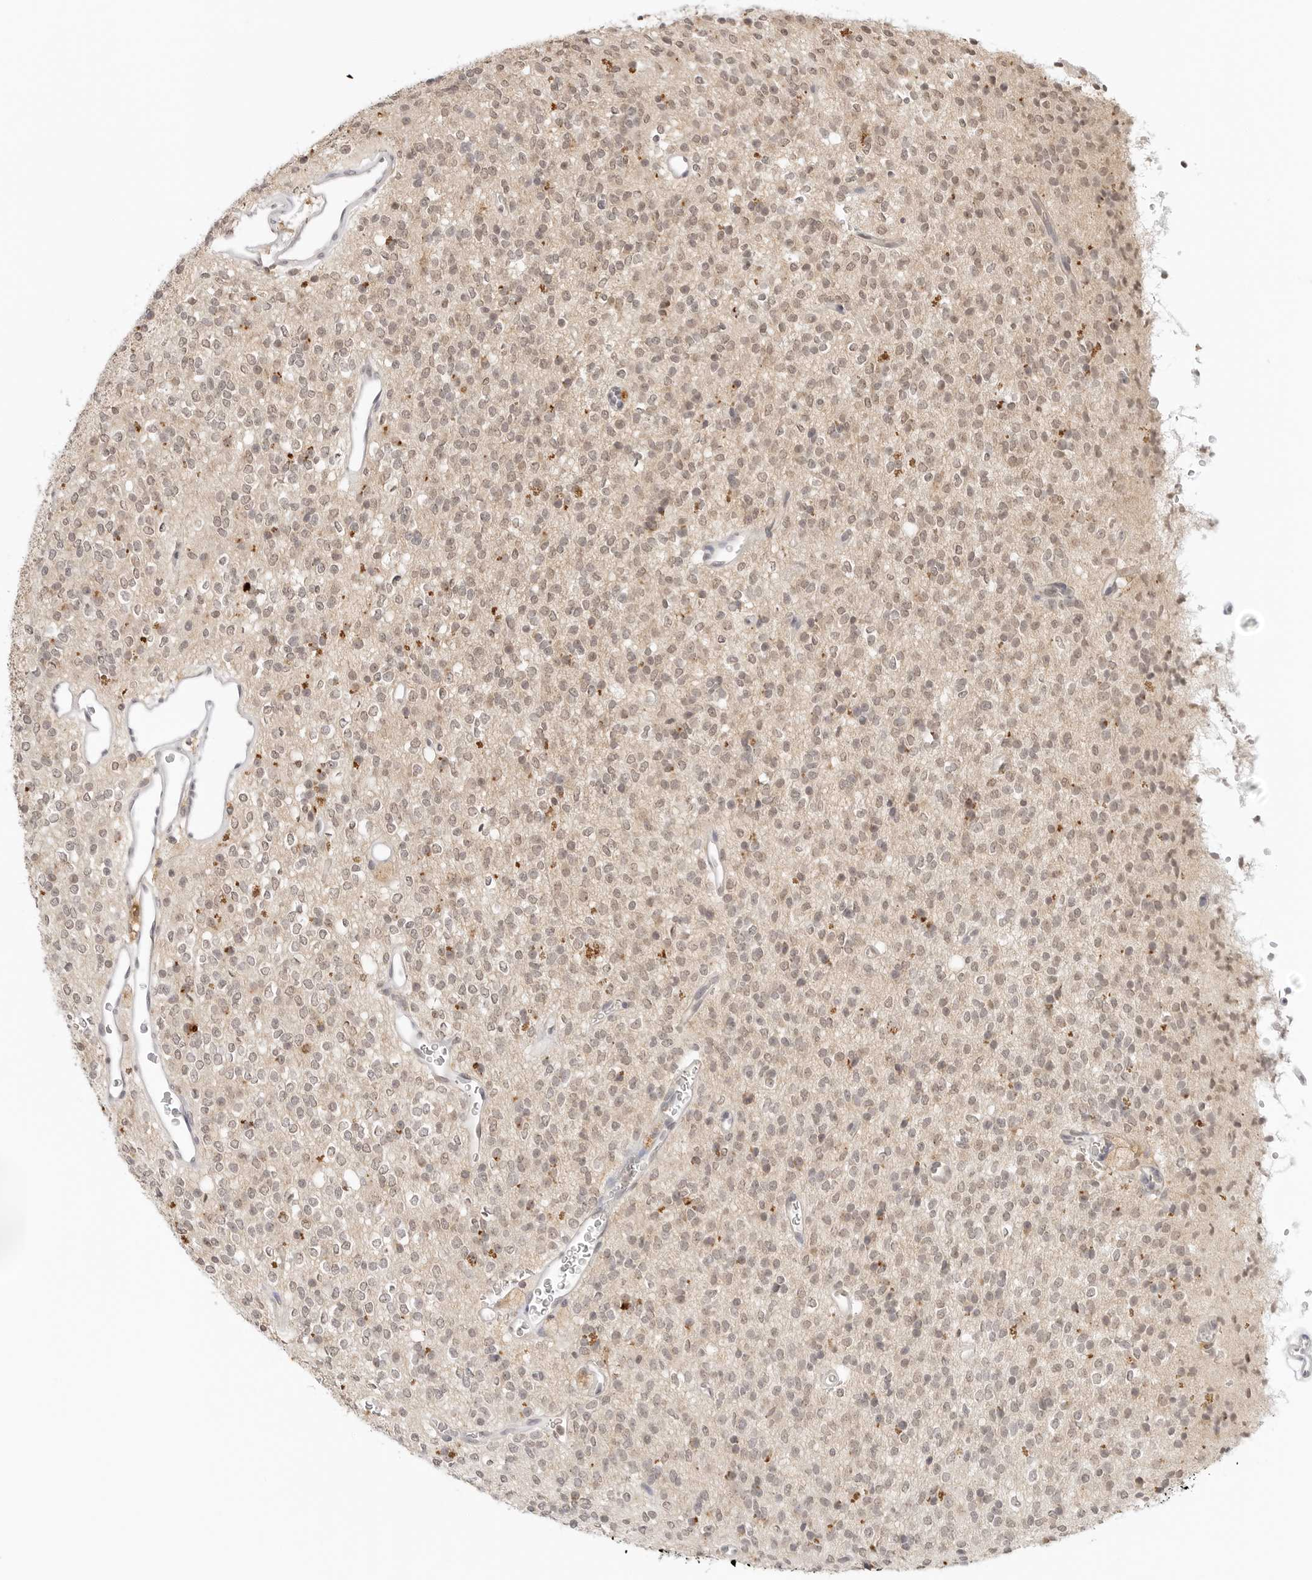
{"staining": {"intensity": "weak", "quantity": "<25%", "location": "nuclear"}, "tissue": "glioma", "cell_type": "Tumor cells", "image_type": "cancer", "snomed": [{"axis": "morphology", "description": "Glioma, malignant, High grade"}, {"axis": "topography", "description": "Brain"}], "caption": "Tumor cells show no significant protein staining in malignant glioma (high-grade).", "gene": "EPHA1", "patient": {"sex": "male", "age": 34}}